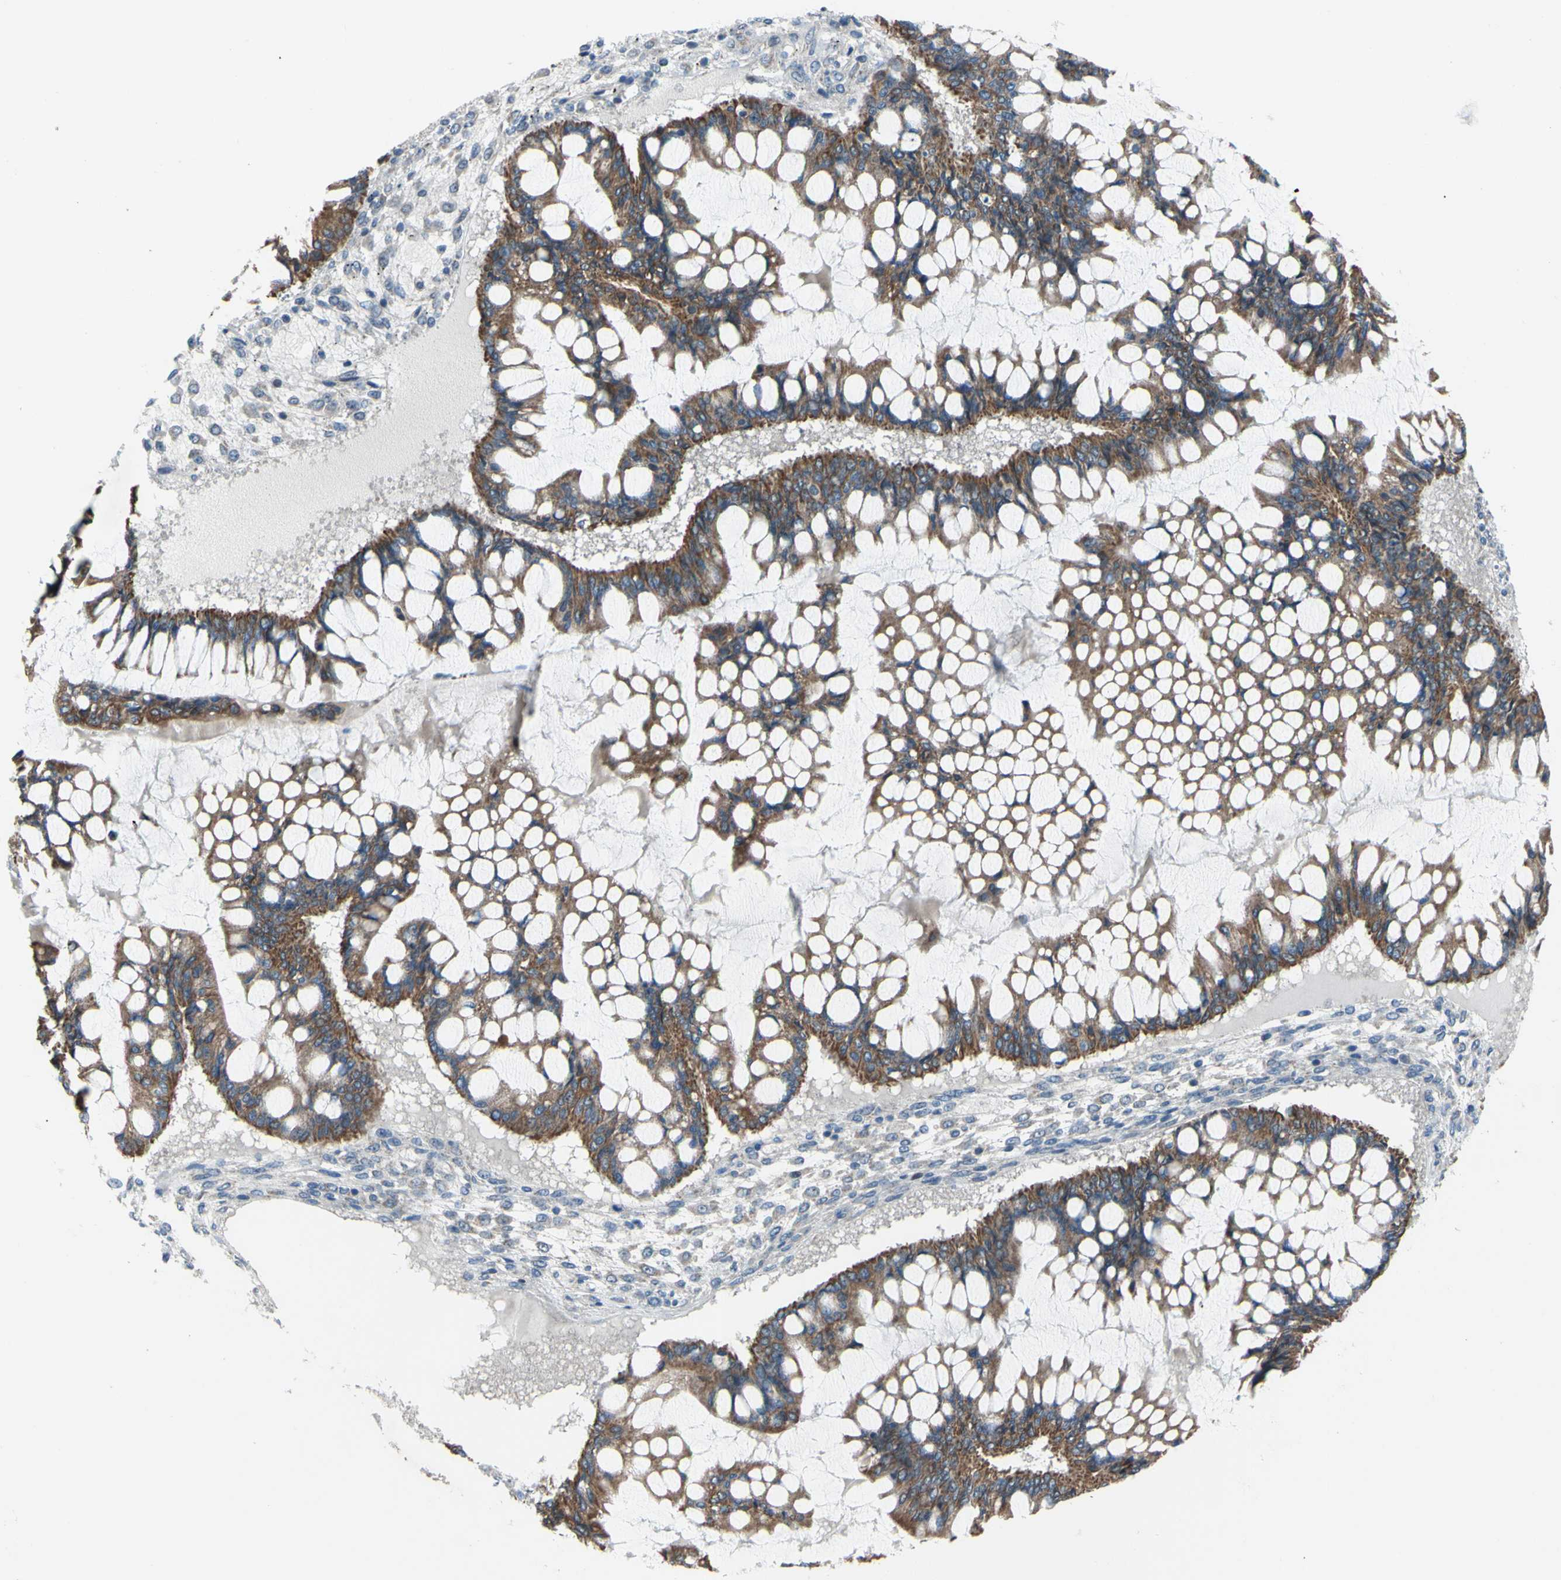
{"staining": {"intensity": "strong", "quantity": ">75%", "location": "cytoplasmic/membranous"}, "tissue": "ovarian cancer", "cell_type": "Tumor cells", "image_type": "cancer", "snomed": [{"axis": "morphology", "description": "Cystadenocarcinoma, mucinous, NOS"}, {"axis": "topography", "description": "Ovary"}], "caption": "Protein expression analysis of human ovarian cancer reveals strong cytoplasmic/membranous positivity in about >75% of tumor cells. The staining was performed using DAB to visualize the protein expression in brown, while the nuclei were stained in blue with hematoxylin (Magnification: 20x).", "gene": "GRAMD2B", "patient": {"sex": "female", "age": 73}}